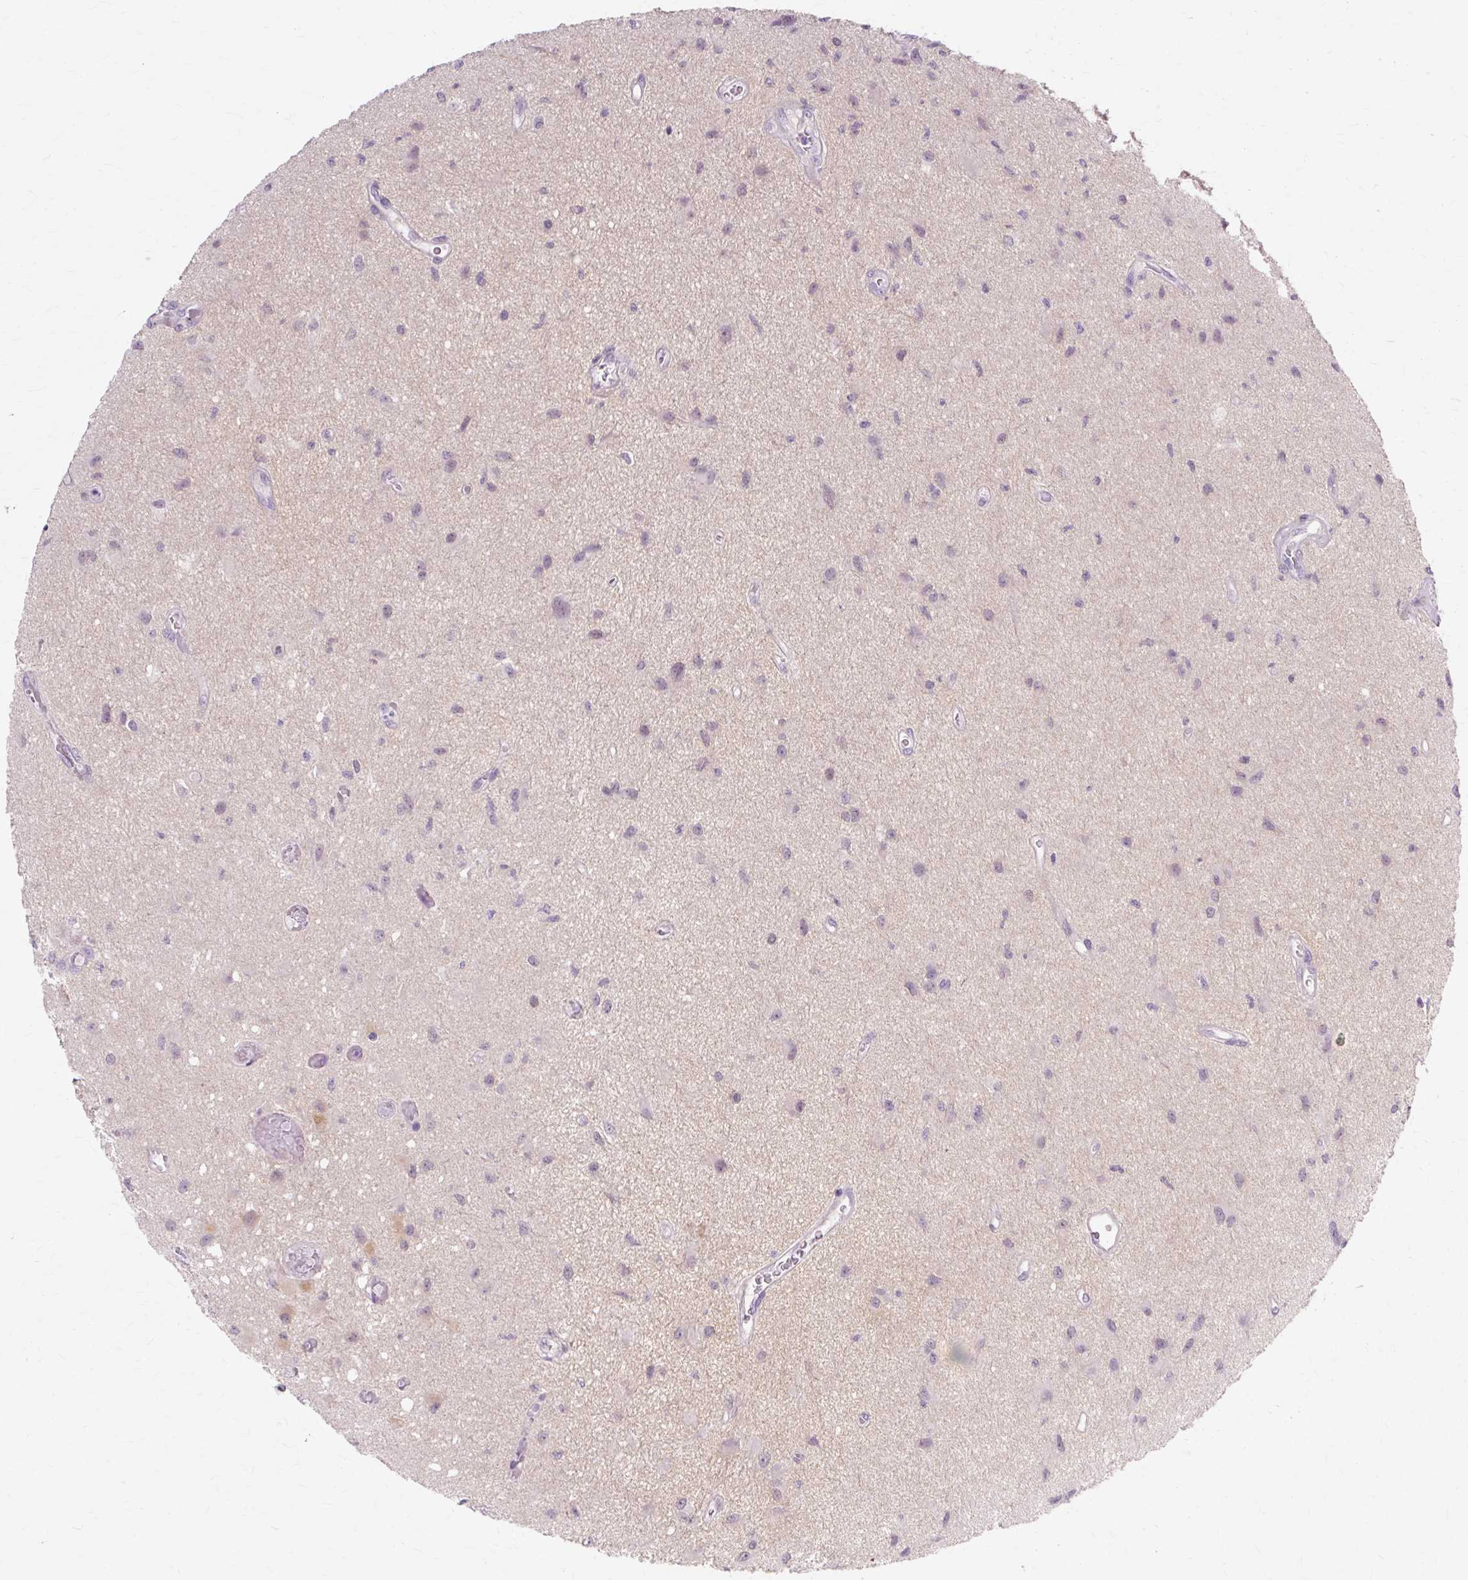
{"staining": {"intensity": "negative", "quantity": "none", "location": "none"}, "tissue": "glioma", "cell_type": "Tumor cells", "image_type": "cancer", "snomed": [{"axis": "morphology", "description": "Glioma, malignant, High grade"}, {"axis": "topography", "description": "Brain"}], "caption": "A high-resolution image shows immunohistochemistry staining of high-grade glioma (malignant), which exhibits no significant positivity in tumor cells.", "gene": "ZNF35", "patient": {"sex": "male", "age": 67}}